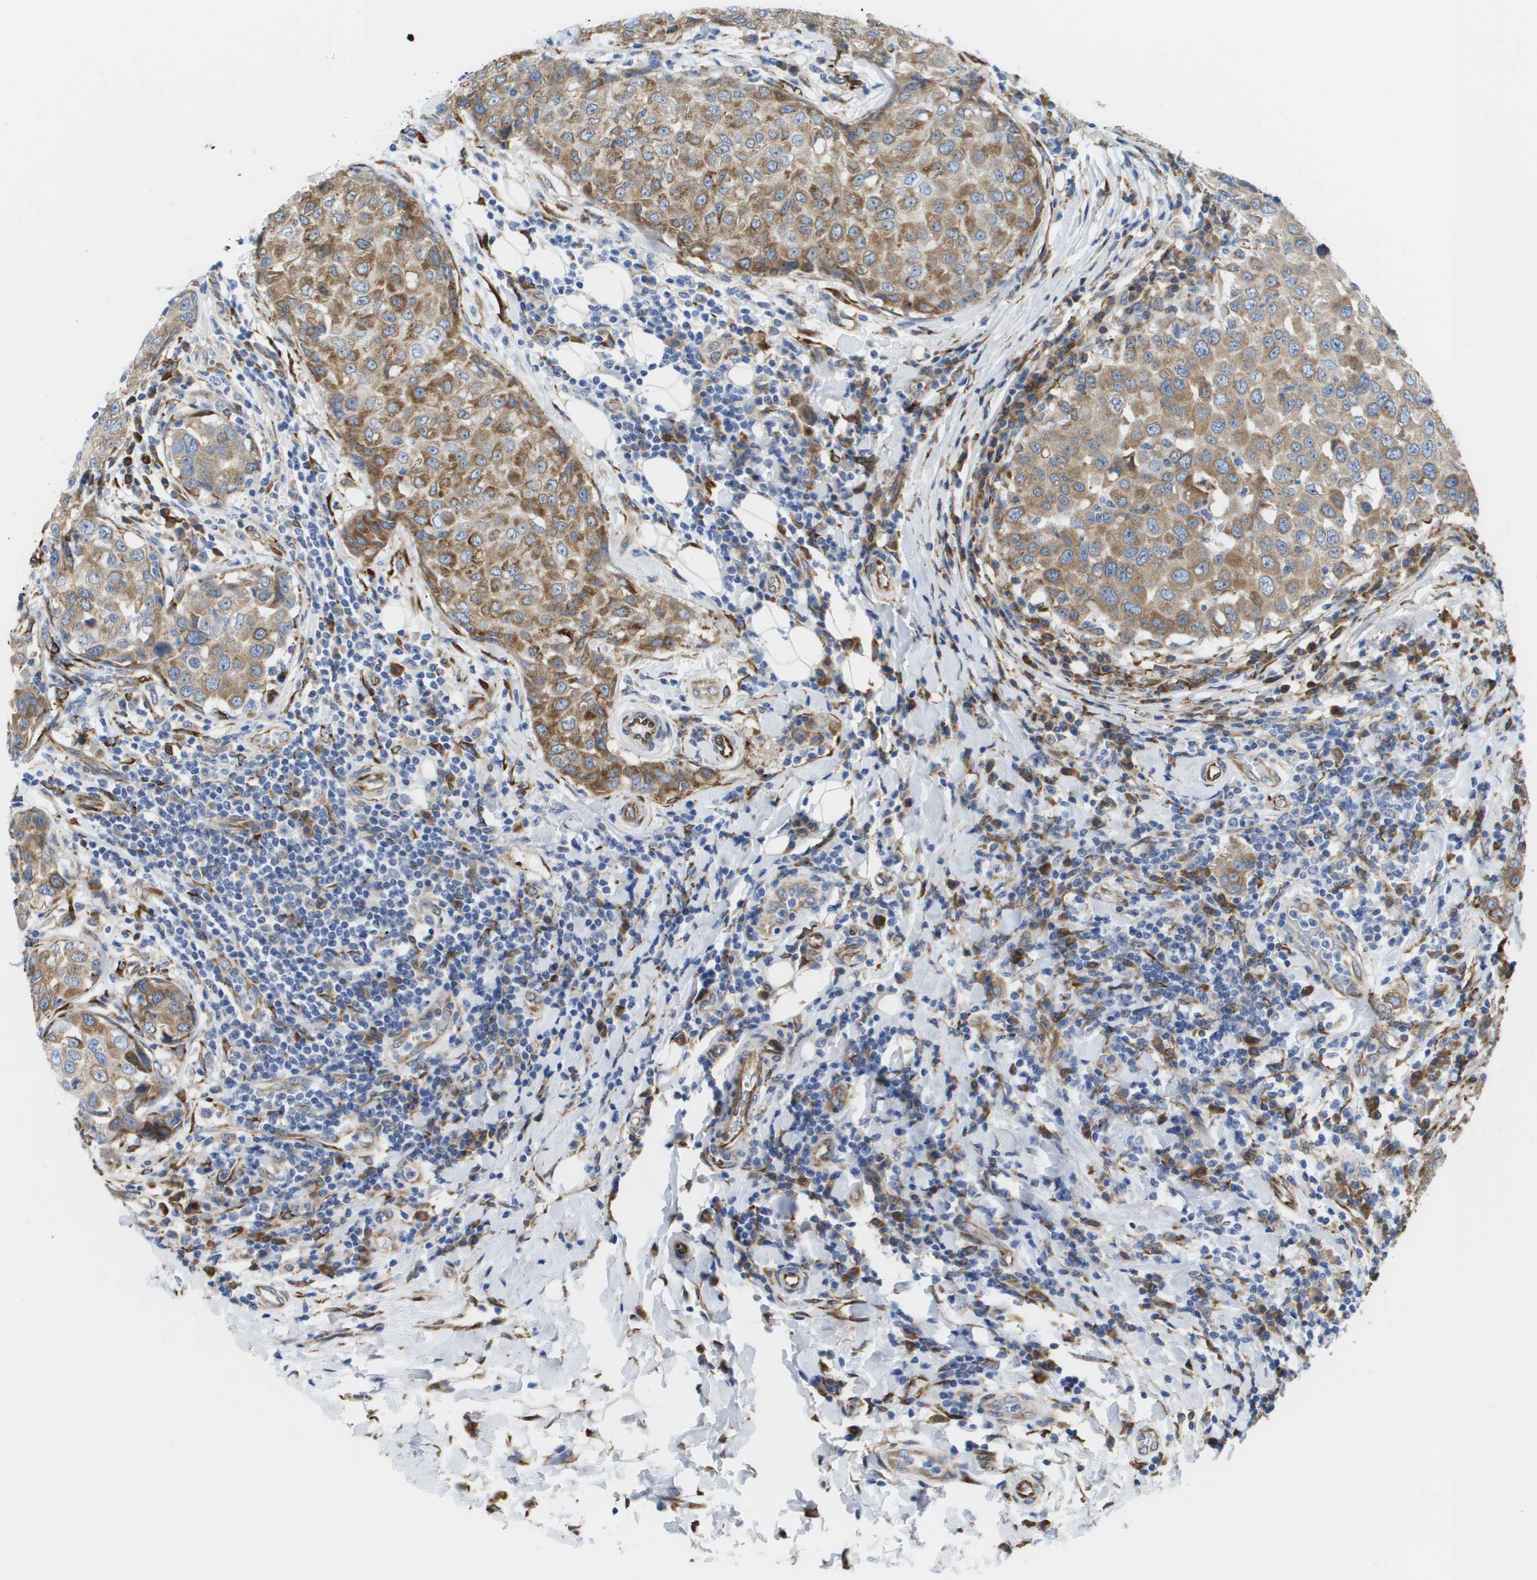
{"staining": {"intensity": "moderate", "quantity": ">75%", "location": "cytoplasmic/membranous"}, "tissue": "breast cancer", "cell_type": "Tumor cells", "image_type": "cancer", "snomed": [{"axis": "morphology", "description": "Duct carcinoma"}, {"axis": "topography", "description": "Breast"}], "caption": "Immunohistochemistry (IHC) micrograph of breast cancer (infiltrating ductal carcinoma) stained for a protein (brown), which reveals medium levels of moderate cytoplasmic/membranous expression in approximately >75% of tumor cells.", "gene": "ST3GAL2", "patient": {"sex": "female", "age": 27}}